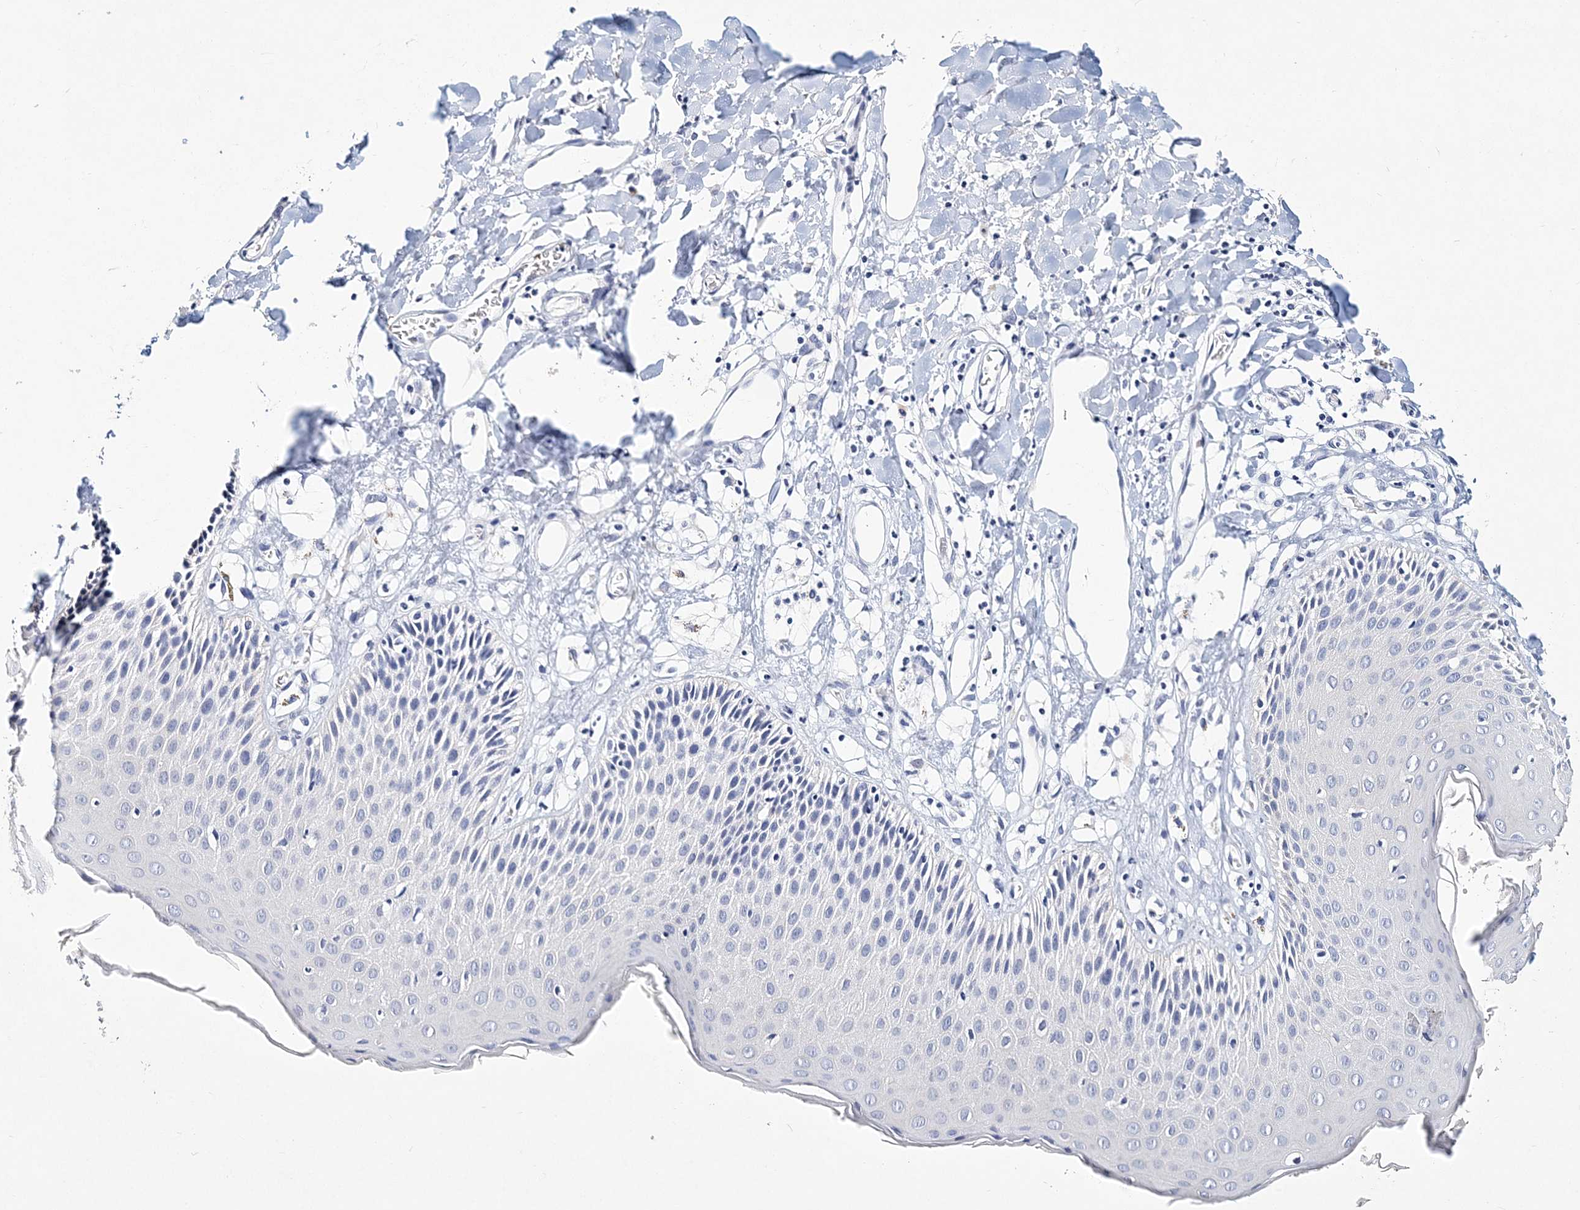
{"staining": {"intensity": "negative", "quantity": "none", "location": "none"}, "tissue": "skin", "cell_type": "Epidermal cells", "image_type": "normal", "snomed": [{"axis": "morphology", "description": "Normal tissue, NOS"}, {"axis": "topography", "description": "Vulva"}], "caption": "Immunohistochemistry (IHC) of benign skin shows no expression in epidermal cells. (DAB (3,3'-diaminobenzidine) immunohistochemistry visualized using brightfield microscopy, high magnification).", "gene": "ITGA2B", "patient": {"sex": "female", "age": 68}}